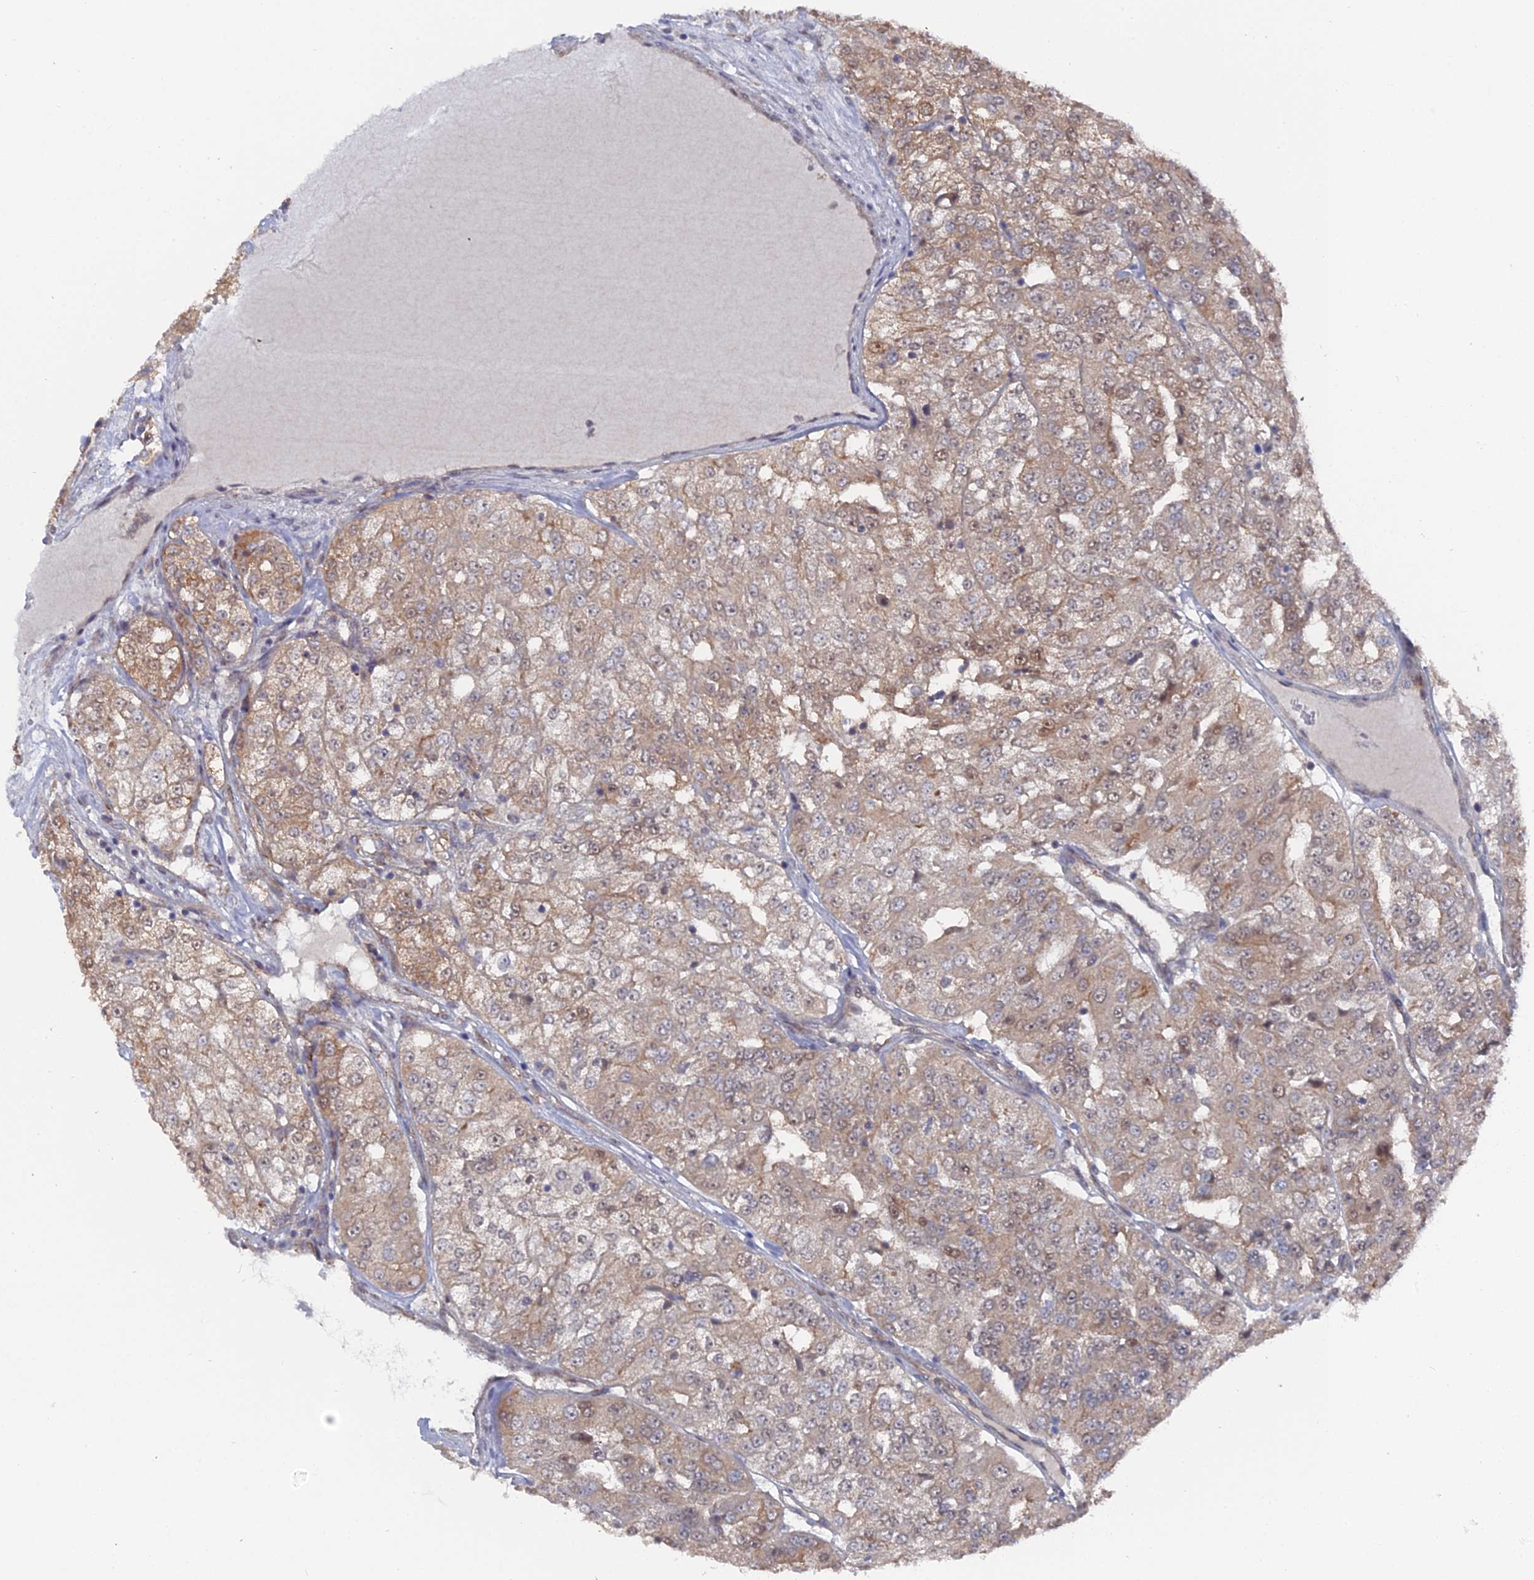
{"staining": {"intensity": "weak", "quantity": "25%-75%", "location": "cytoplasmic/membranous"}, "tissue": "renal cancer", "cell_type": "Tumor cells", "image_type": "cancer", "snomed": [{"axis": "morphology", "description": "Adenocarcinoma, NOS"}, {"axis": "topography", "description": "Kidney"}], "caption": "Protein staining by IHC demonstrates weak cytoplasmic/membranous positivity in approximately 25%-75% of tumor cells in renal adenocarcinoma.", "gene": "UNC5D", "patient": {"sex": "female", "age": 63}}